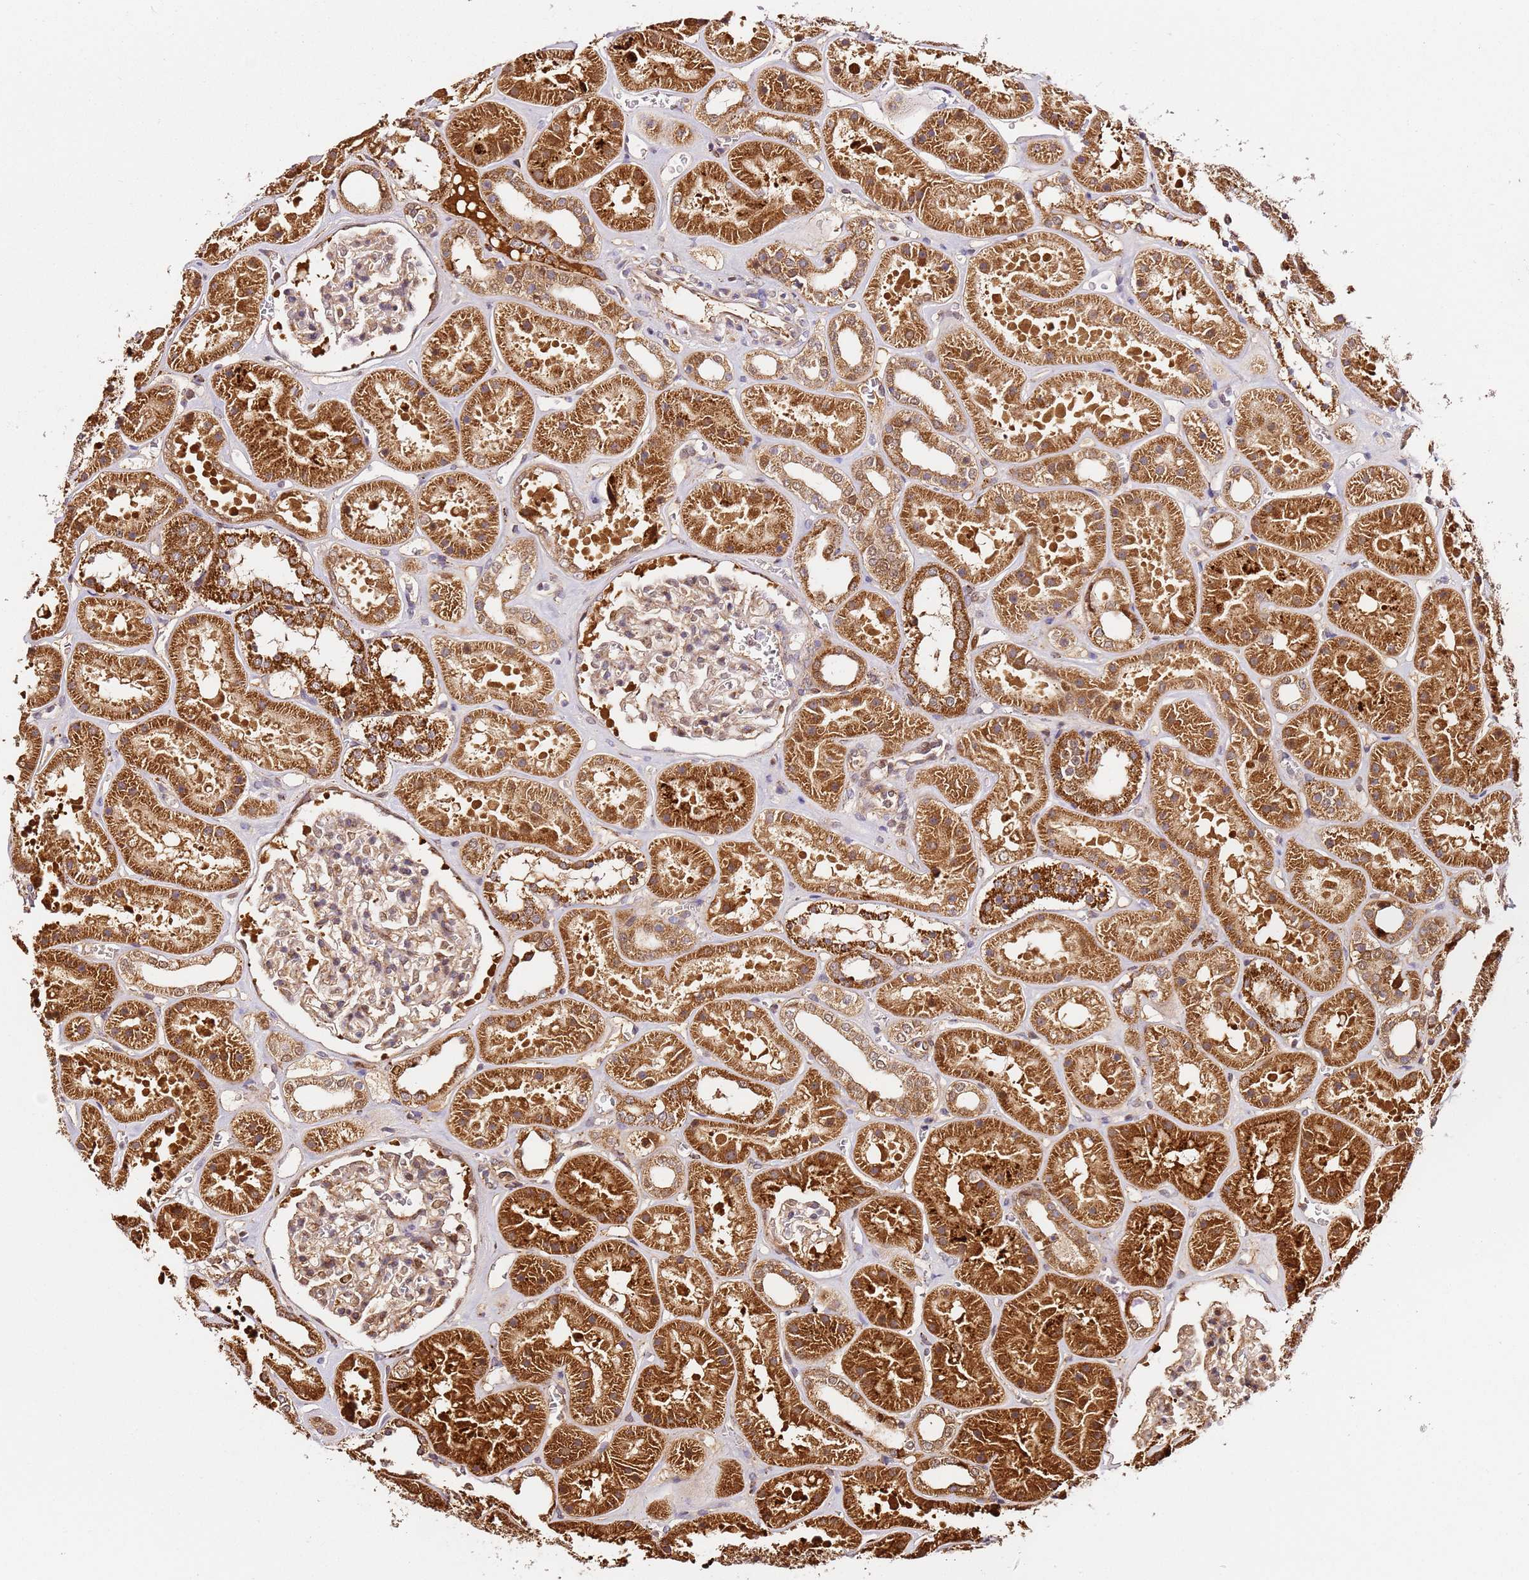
{"staining": {"intensity": "moderate", "quantity": ">75%", "location": "cytoplasmic/membranous,nuclear"}, "tissue": "kidney", "cell_type": "Cells in glomeruli", "image_type": "normal", "snomed": [{"axis": "morphology", "description": "Normal tissue, NOS"}, {"axis": "topography", "description": "Kidney"}], "caption": "Brown immunohistochemical staining in normal human kidney reveals moderate cytoplasmic/membranous,nuclear positivity in about >75% of cells in glomeruli. Using DAB (3,3'-diaminobenzidine) (brown) and hematoxylin (blue) stains, captured at high magnification using brightfield microscopy.", "gene": "SMOX", "patient": {"sex": "female", "age": 41}}